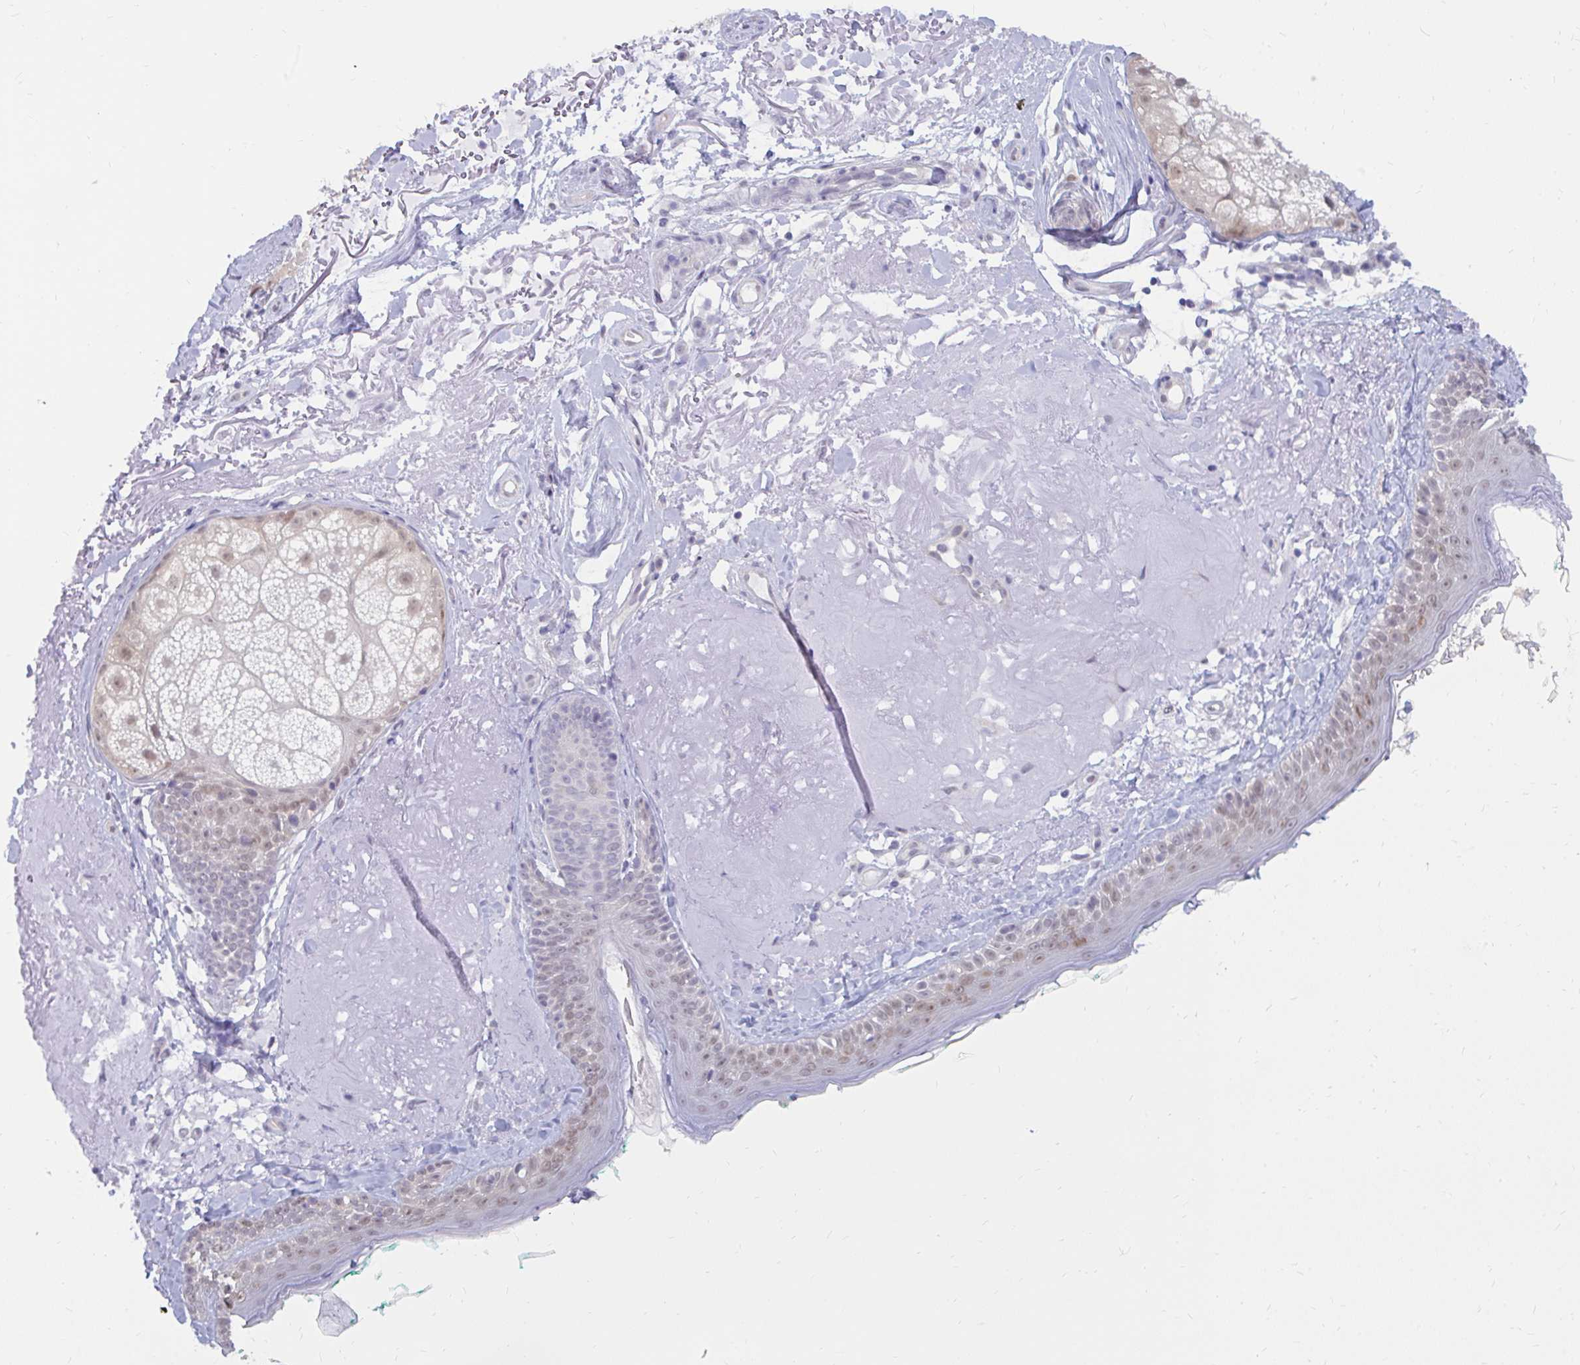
{"staining": {"intensity": "negative", "quantity": "none", "location": "none"}, "tissue": "skin", "cell_type": "Fibroblasts", "image_type": "normal", "snomed": [{"axis": "morphology", "description": "Normal tissue, NOS"}, {"axis": "topography", "description": "Skin"}], "caption": "This is a histopathology image of IHC staining of benign skin, which shows no staining in fibroblasts. (Brightfield microscopy of DAB (3,3'-diaminobenzidine) IHC at high magnification).", "gene": "CSE1L", "patient": {"sex": "male", "age": 73}}